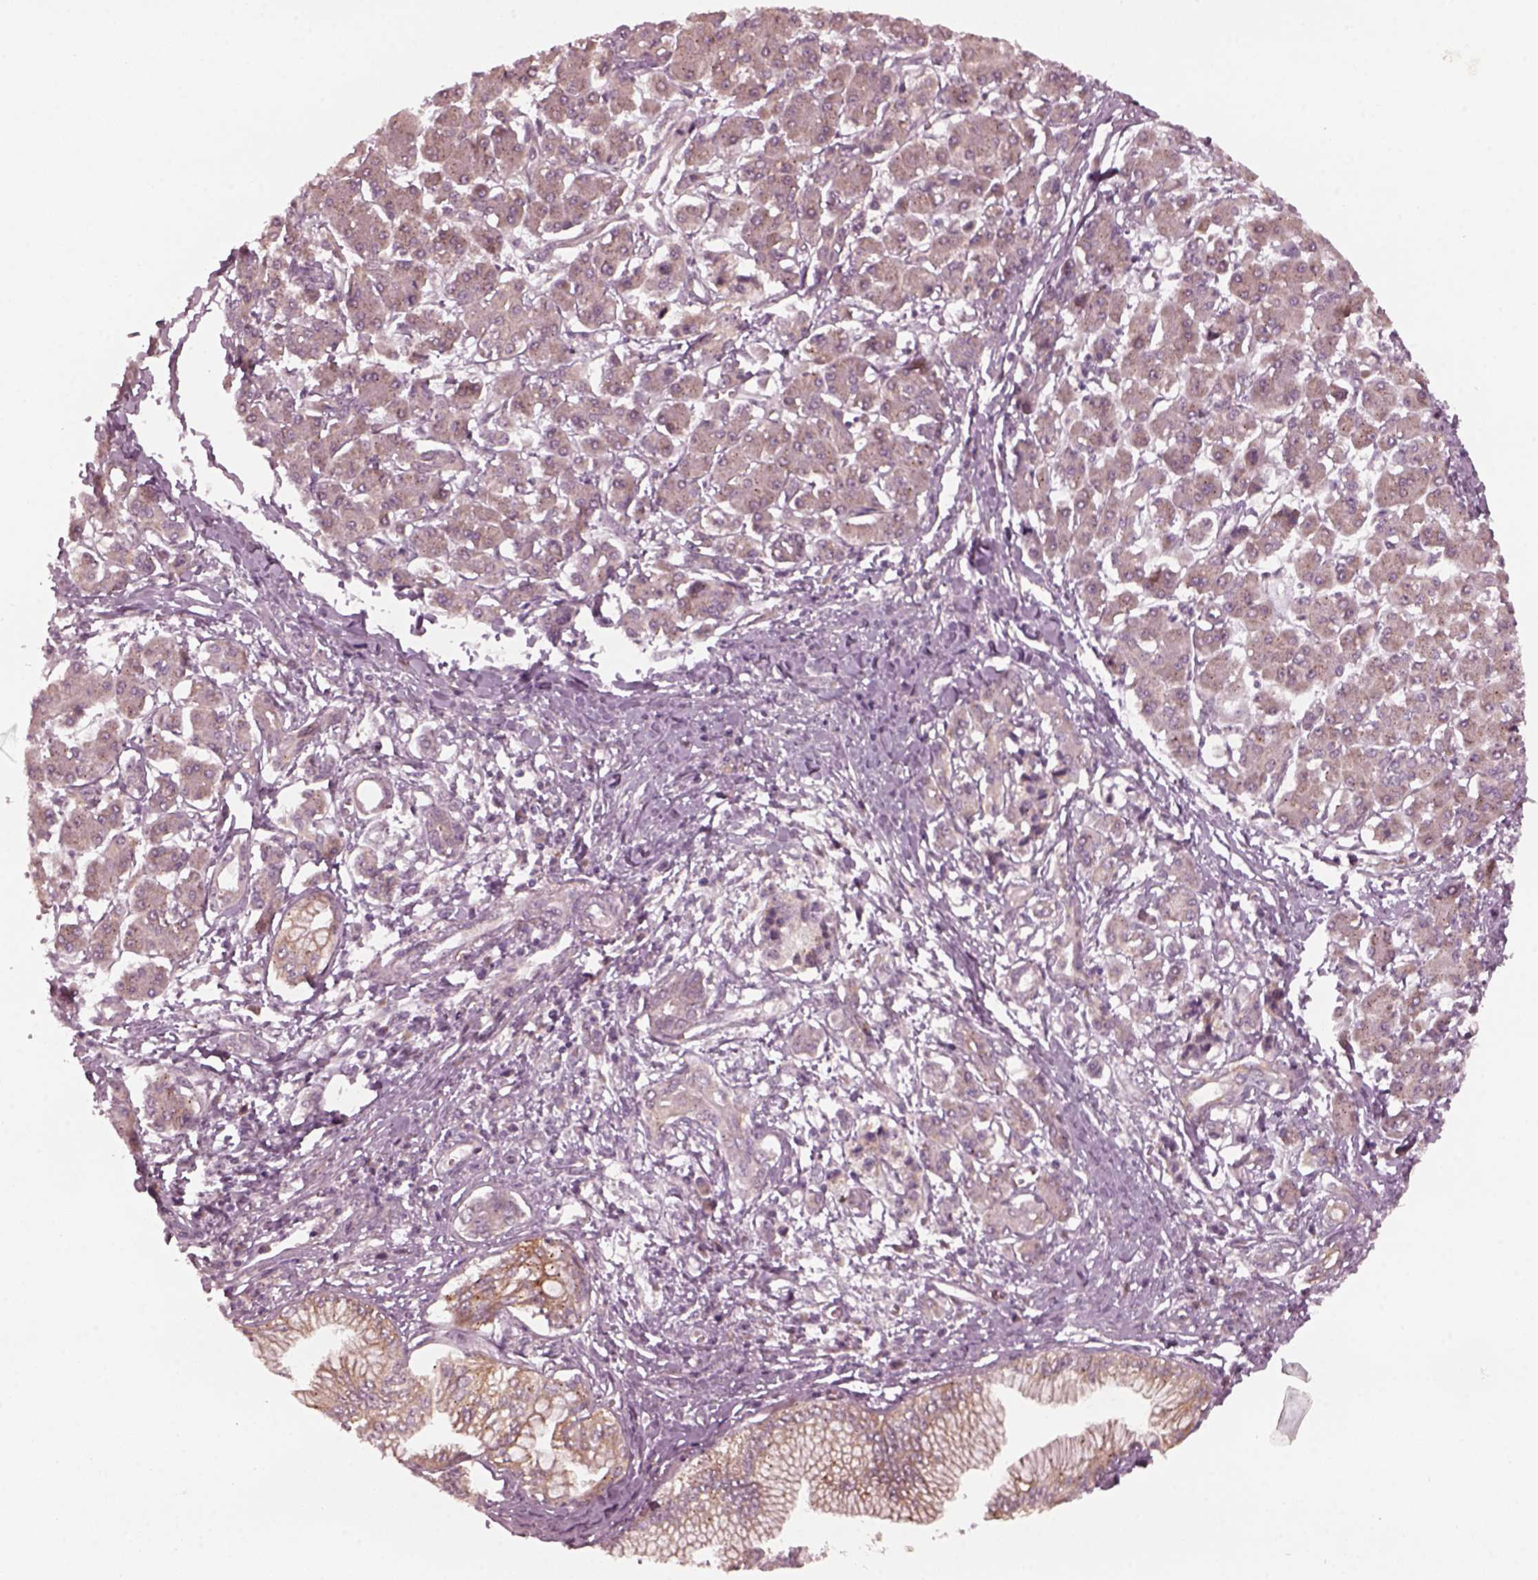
{"staining": {"intensity": "weak", "quantity": ">75%", "location": "cytoplasmic/membranous"}, "tissue": "pancreatic cancer", "cell_type": "Tumor cells", "image_type": "cancer", "snomed": [{"axis": "morphology", "description": "Adenocarcinoma, NOS"}, {"axis": "topography", "description": "Pancreas"}], "caption": "Brown immunohistochemical staining in human pancreatic cancer (adenocarcinoma) exhibits weak cytoplasmic/membranous expression in about >75% of tumor cells.", "gene": "FAF2", "patient": {"sex": "female", "age": 68}}